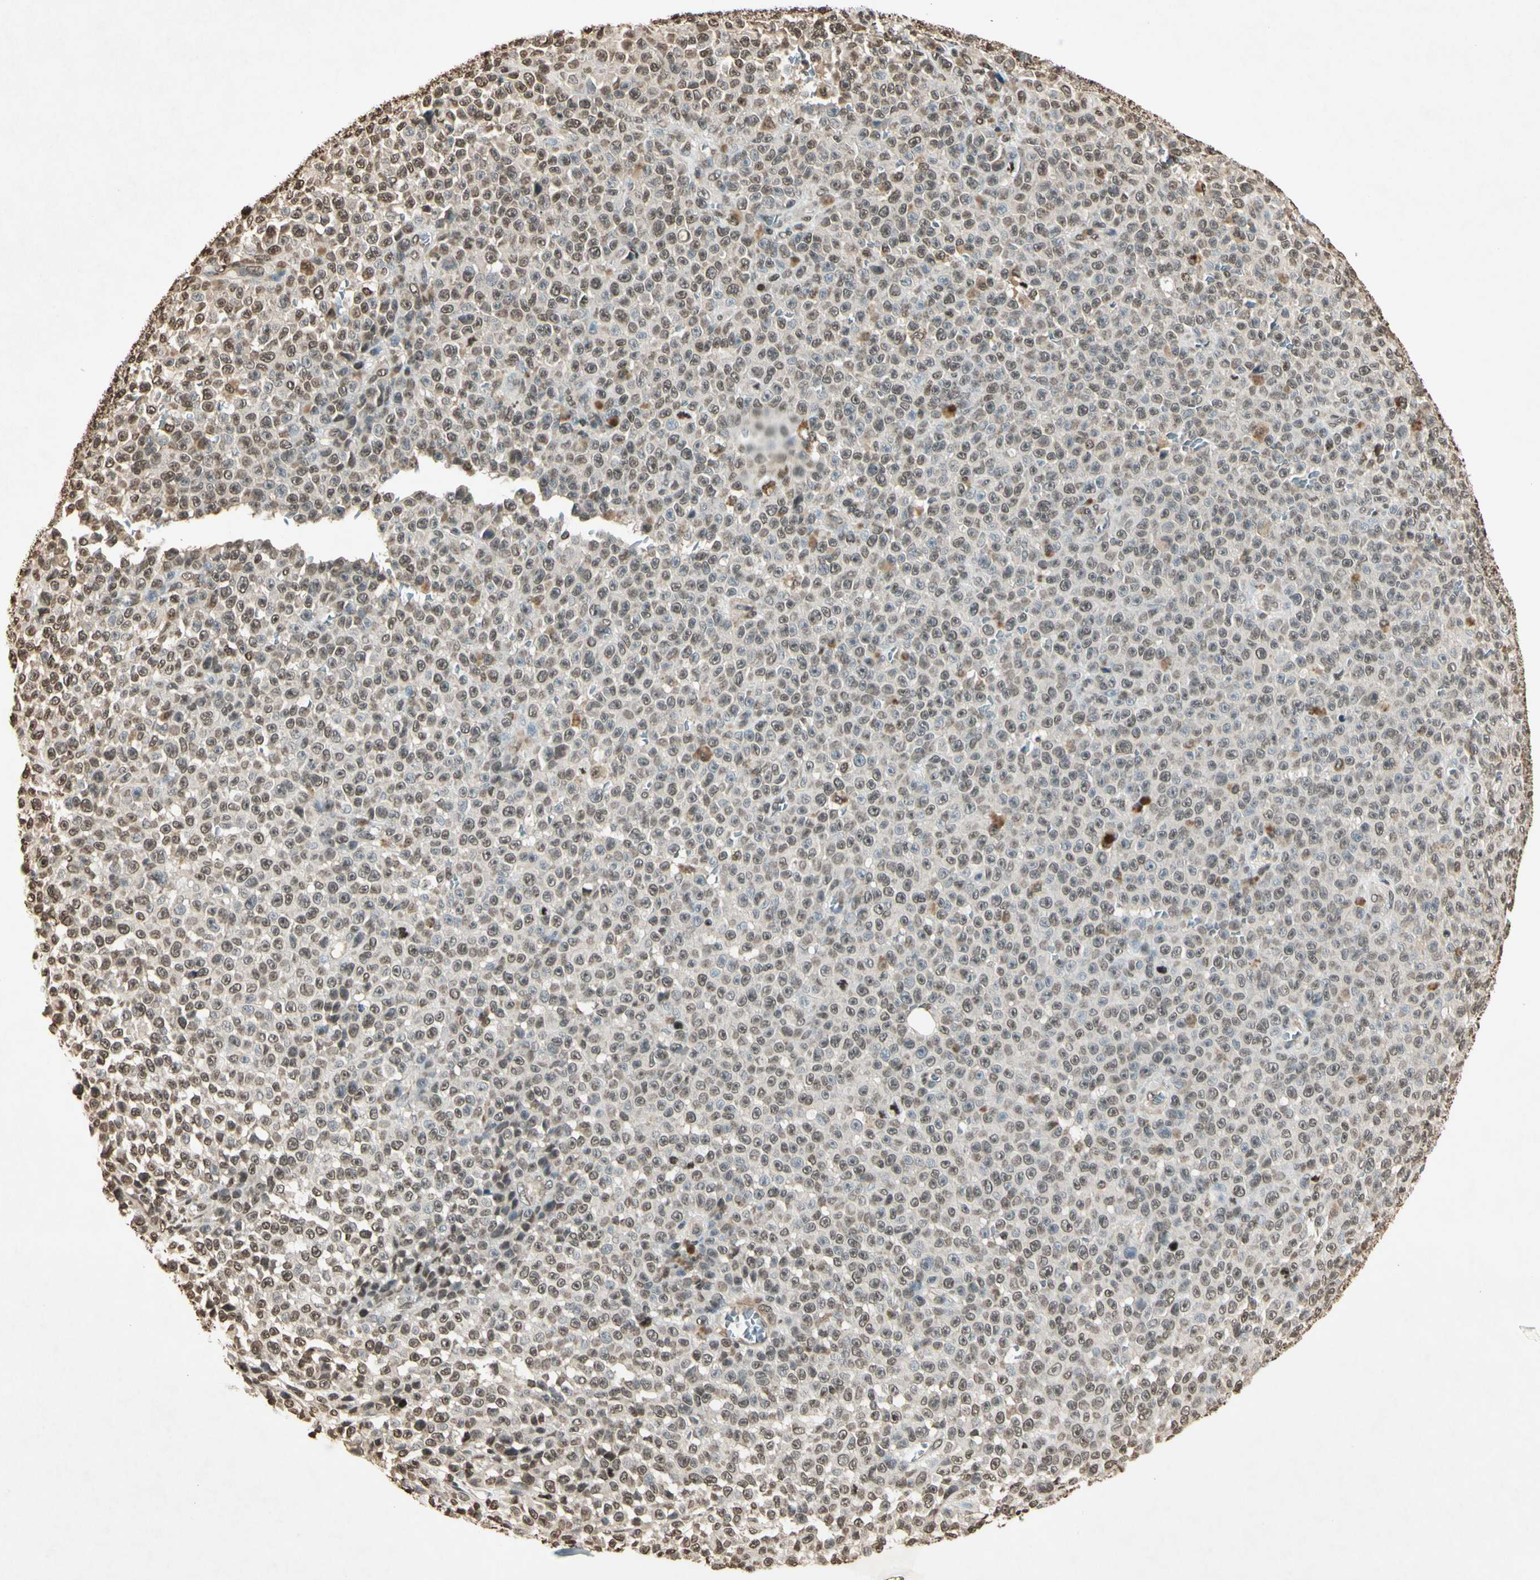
{"staining": {"intensity": "weak", "quantity": "25%-75%", "location": "nuclear"}, "tissue": "melanoma", "cell_type": "Tumor cells", "image_type": "cancer", "snomed": [{"axis": "morphology", "description": "Malignant melanoma, NOS"}, {"axis": "topography", "description": "Skin"}], "caption": "An IHC micrograph of neoplastic tissue is shown. Protein staining in brown shows weak nuclear positivity in melanoma within tumor cells.", "gene": "TOP1", "patient": {"sex": "female", "age": 82}}